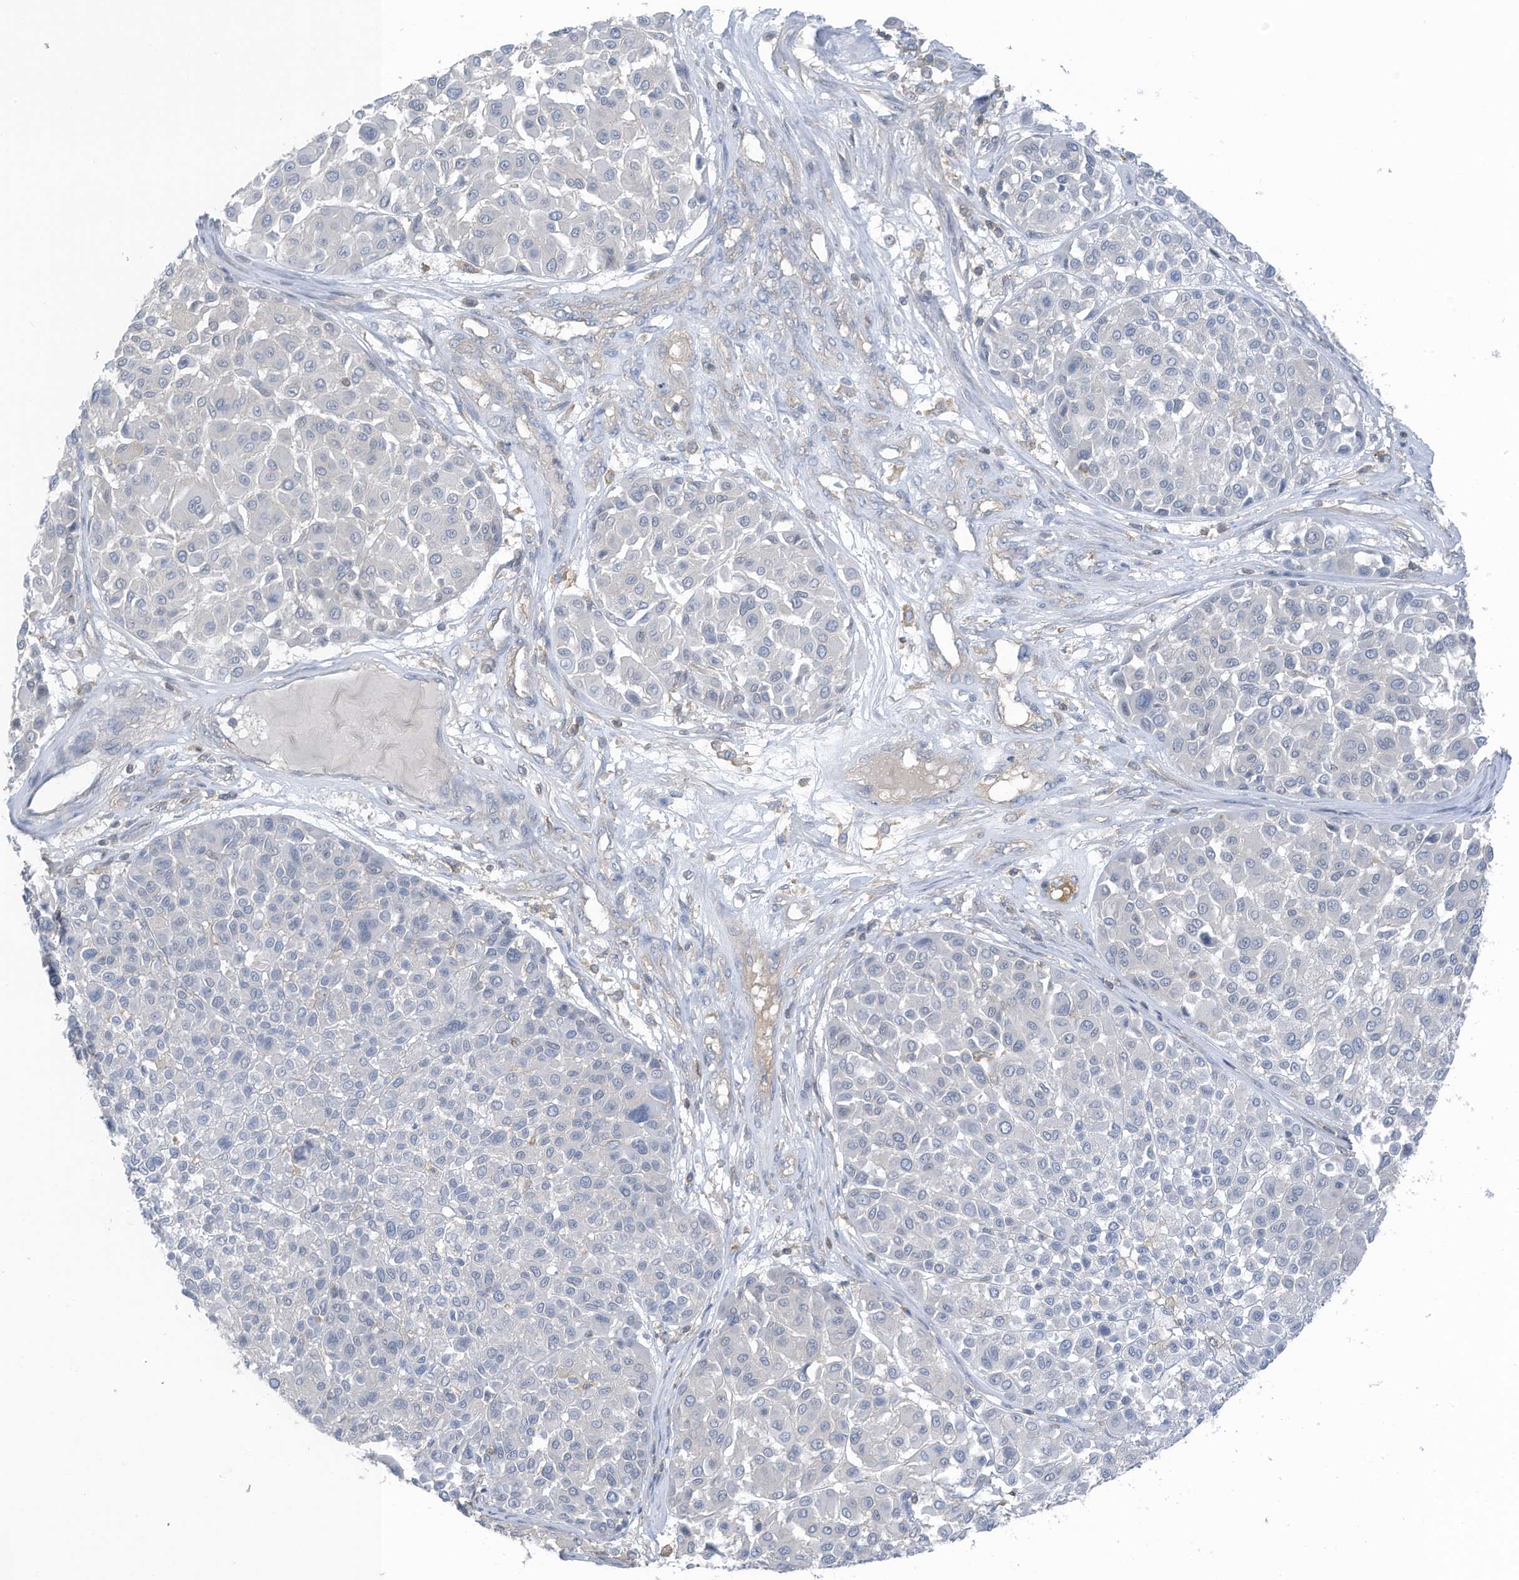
{"staining": {"intensity": "negative", "quantity": "none", "location": "none"}, "tissue": "melanoma", "cell_type": "Tumor cells", "image_type": "cancer", "snomed": [{"axis": "morphology", "description": "Malignant melanoma, Metastatic site"}, {"axis": "topography", "description": "Soft tissue"}], "caption": "Tumor cells are negative for brown protein staining in malignant melanoma (metastatic site). Brightfield microscopy of immunohistochemistry stained with DAB (3,3'-diaminobenzidine) (brown) and hematoxylin (blue), captured at high magnification.", "gene": "ZNF846", "patient": {"sex": "male", "age": 41}}